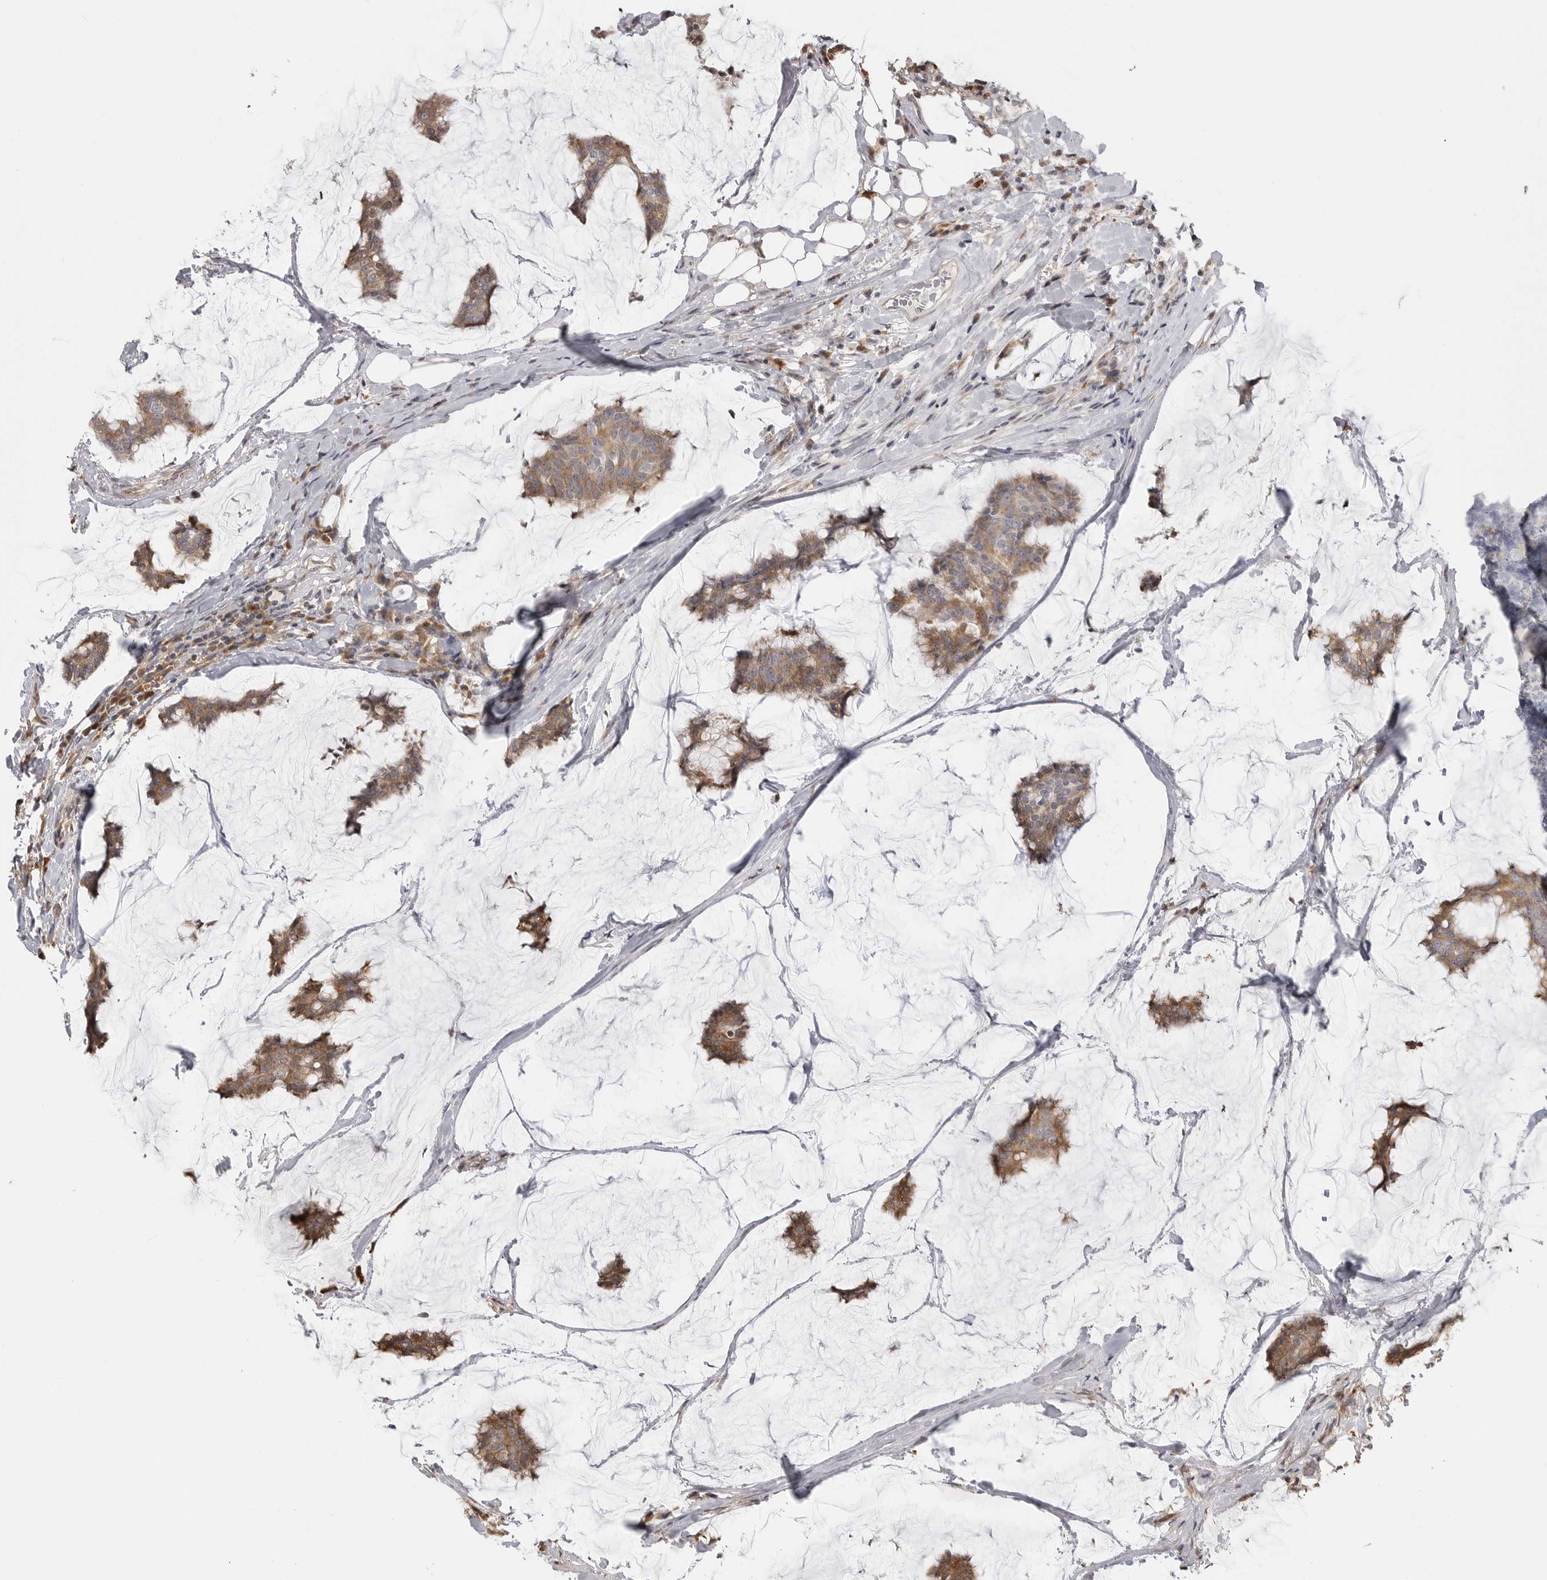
{"staining": {"intensity": "moderate", "quantity": ">75%", "location": "cytoplasmic/membranous"}, "tissue": "breast cancer", "cell_type": "Tumor cells", "image_type": "cancer", "snomed": [{"axis": "morphology", "description": "Duct carcinoma"}, {"axis": "topography", "description": "Breast"}], "caption": "Breast cancer (invasive ductal carcinoma) tissue shows moderate cytoplasmic/membranous expression in about >75% of tumor cells, visualized by immunohistochemistry.", "gene": "IDO1", "patient": {"sex": "female", "age": 93}}